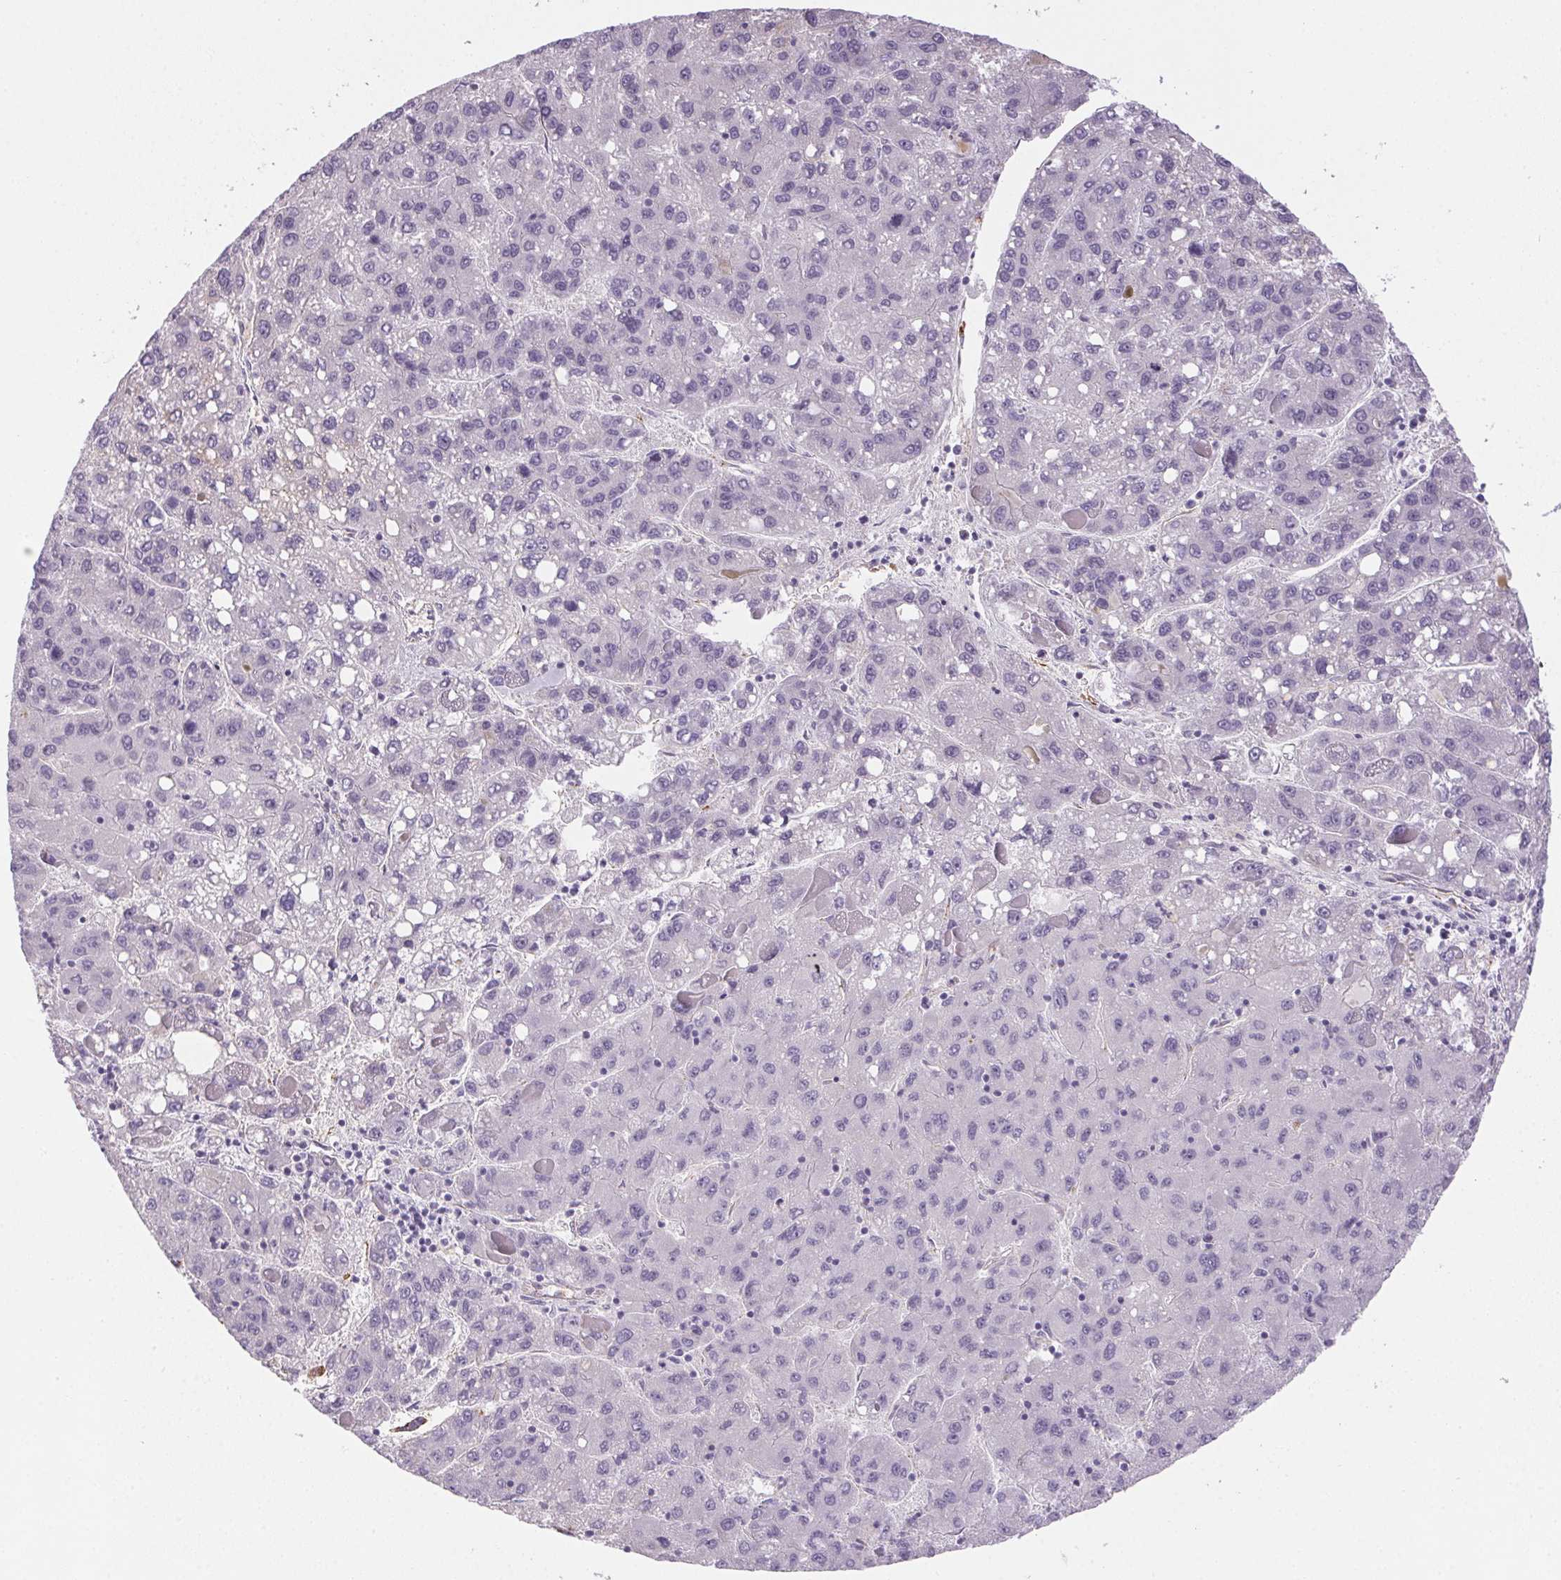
{"staining": {"intensity": "negative", "quantity": "none", "location": "none"}, "tissue": "liver cancer", "cell_type": "Tumor cells", "image_type": "cancer", "snomed": [{"axis": "morphology", "description": "Carcinoma, Hepatocellular, NOS"}, {"axis": "topography", "description": "Liver"}], "caption": "Immunohistochemistry of liver cancer demonstrates no positivity in tumor cells.", "gene": "SMYD1", "patient": {"sex": "female", "age": 82}}